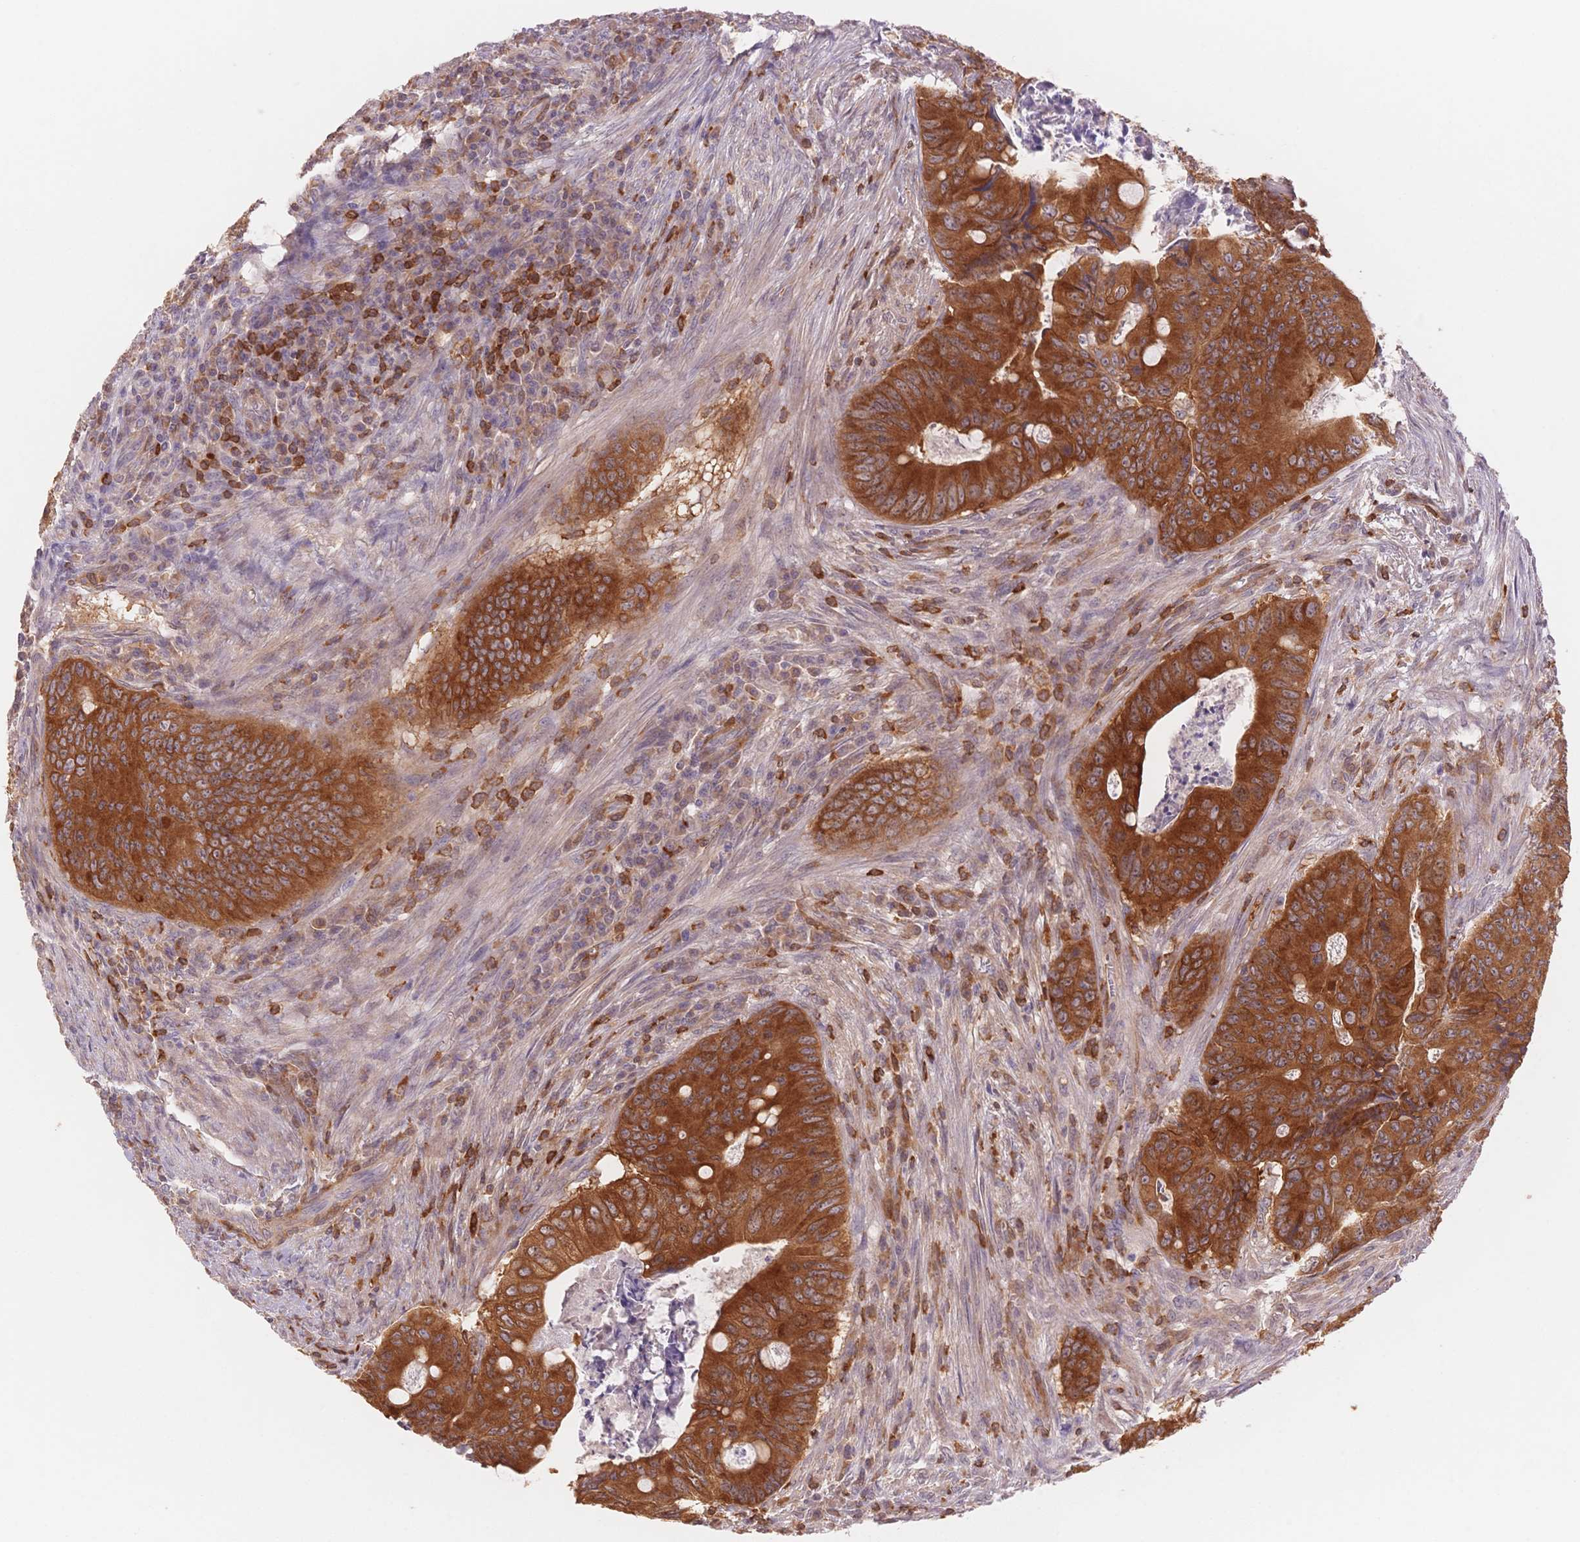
{"staining": {"intensity": "strong", "quantity": ">75%", "location": "cytoplasmic/membranous"}, "tissue": "colorectal cancer", "cell_type": "Tumor cells", "image_type": "cancer", "snomed": [{"axis": "morphology", "description": "Adenocarcinoma, NOS"}, {"axis": "topography", "description": "Colon"}], "caption": "Tumor cells show high levels of strong cytoplasmic/membranous positivity in about >75% of cells in colorectal cancer. The protein of interest is shown in brown color, while the nuclei are stained blue.", "gene": "STK39", "patient": {"sex": "female", "age": 74}}